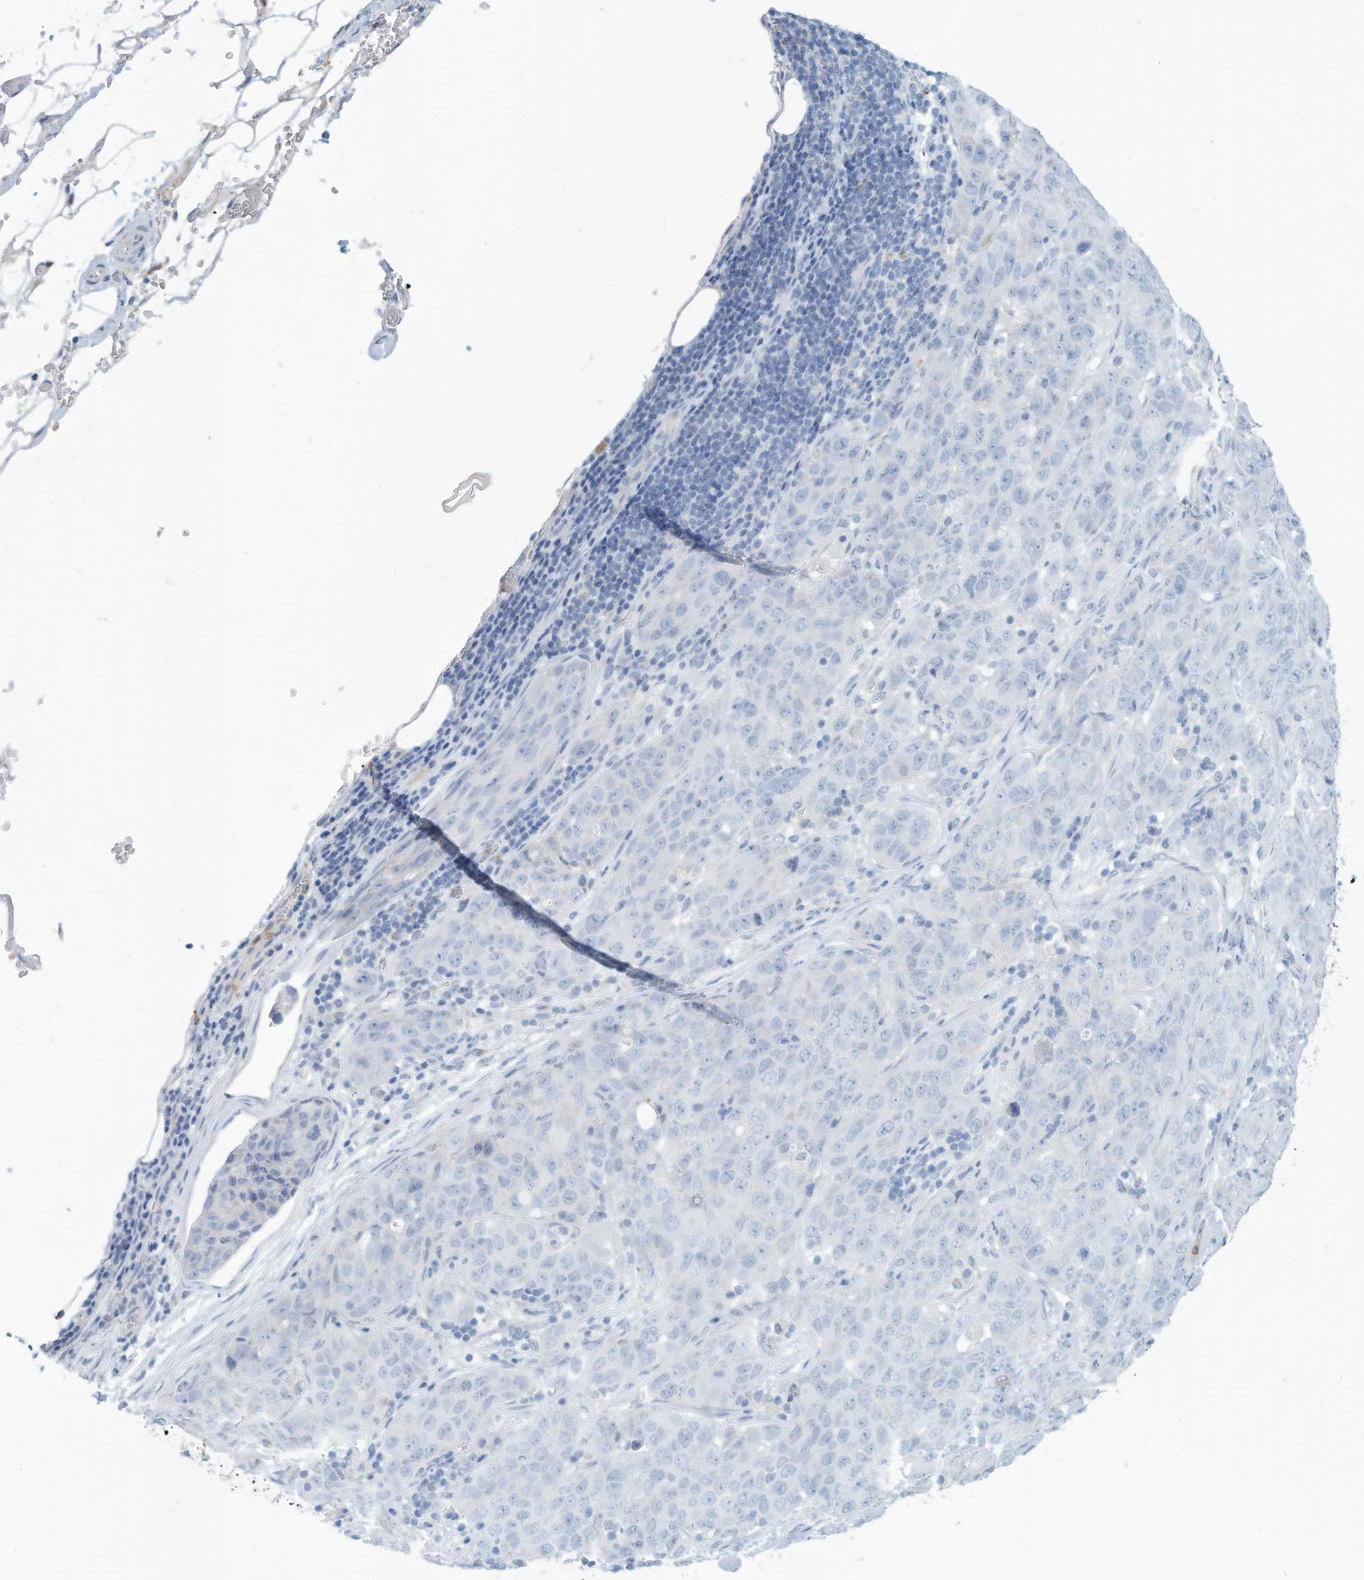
{"staining": {"intensity": "negative", "quantity": "none", "location": "none"}, "tissue": "stomach cancer", "cell_type": "Tumor cells", "image_type": "cancer", "snomed": [{"axis": "morphology", "description": "Normal tissue, NOS"}, {"axis": "morphology", "description": "Adenocarcinoma, NOS"}, {"axis": "topography", "description": "Lymph node"}, {"axis": "topography", "description": "Stomach"}], "caption": "Immunohistochemical staining of stomach adenocarcinoma displays no significant positivity in tumor cells.", "gene": "ERI2", "patient": {"sex": "male", "age": 48}}